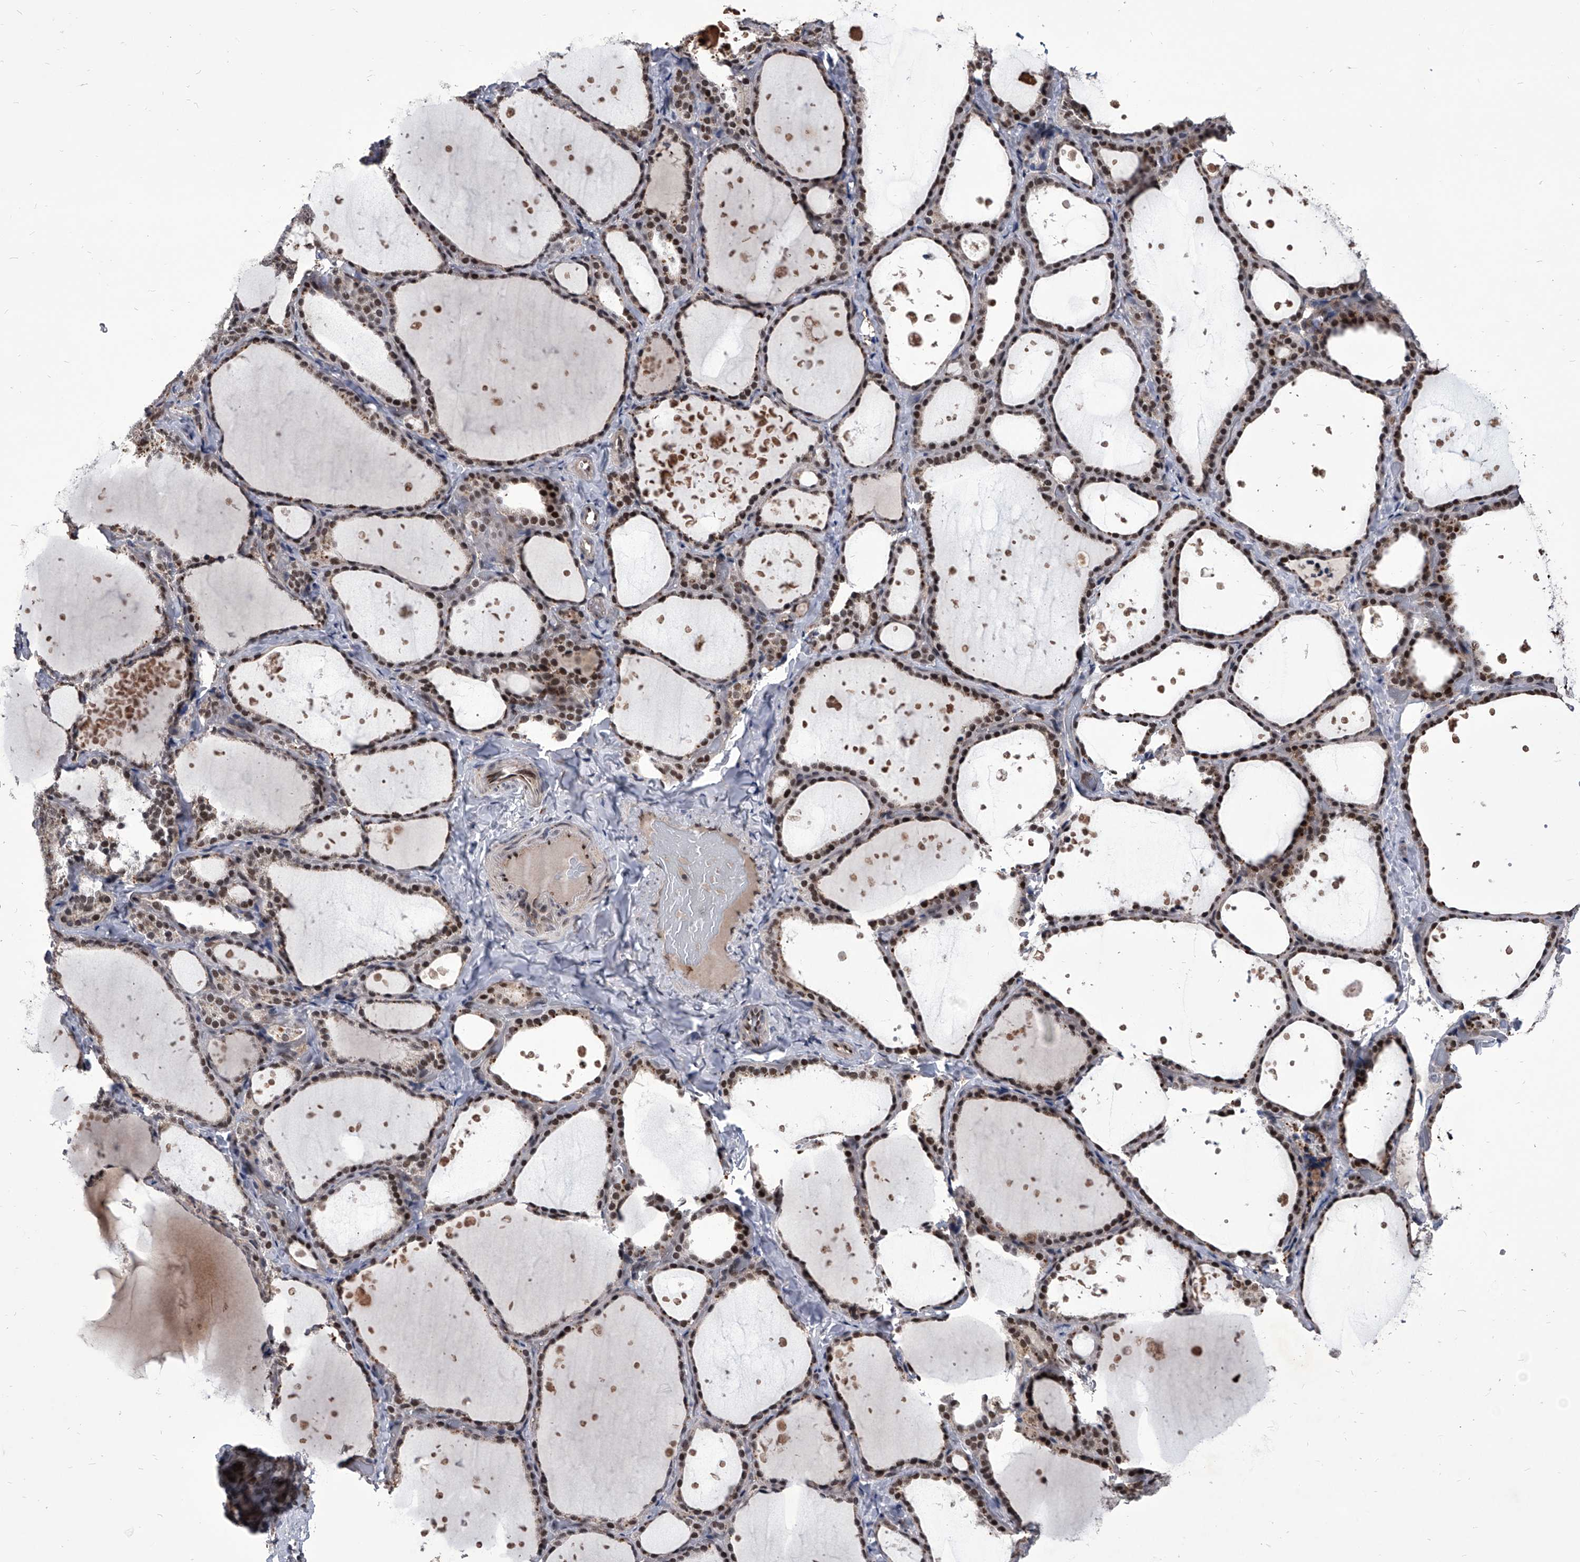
{"staining": {"intensity": "weak", "quantity": ">75%", "location": "nuclear"}, "tissue": "thyroid gland", "cell_type": "Glandular cells", "image_type": "normal", "snomed": [{"axis": "morphology", "description": "Normal tissue, NOS"}, {"axis": "topography", "description": "Thyroid gland"}], "caption": "Immunohistochemistry (DAB) staining of benign thyroid gland displays weak nuclear protein staining in approximately >75% of glandular cells.", "gene": "CMTR1", "patient": {"sex": "female", "age": 44}}